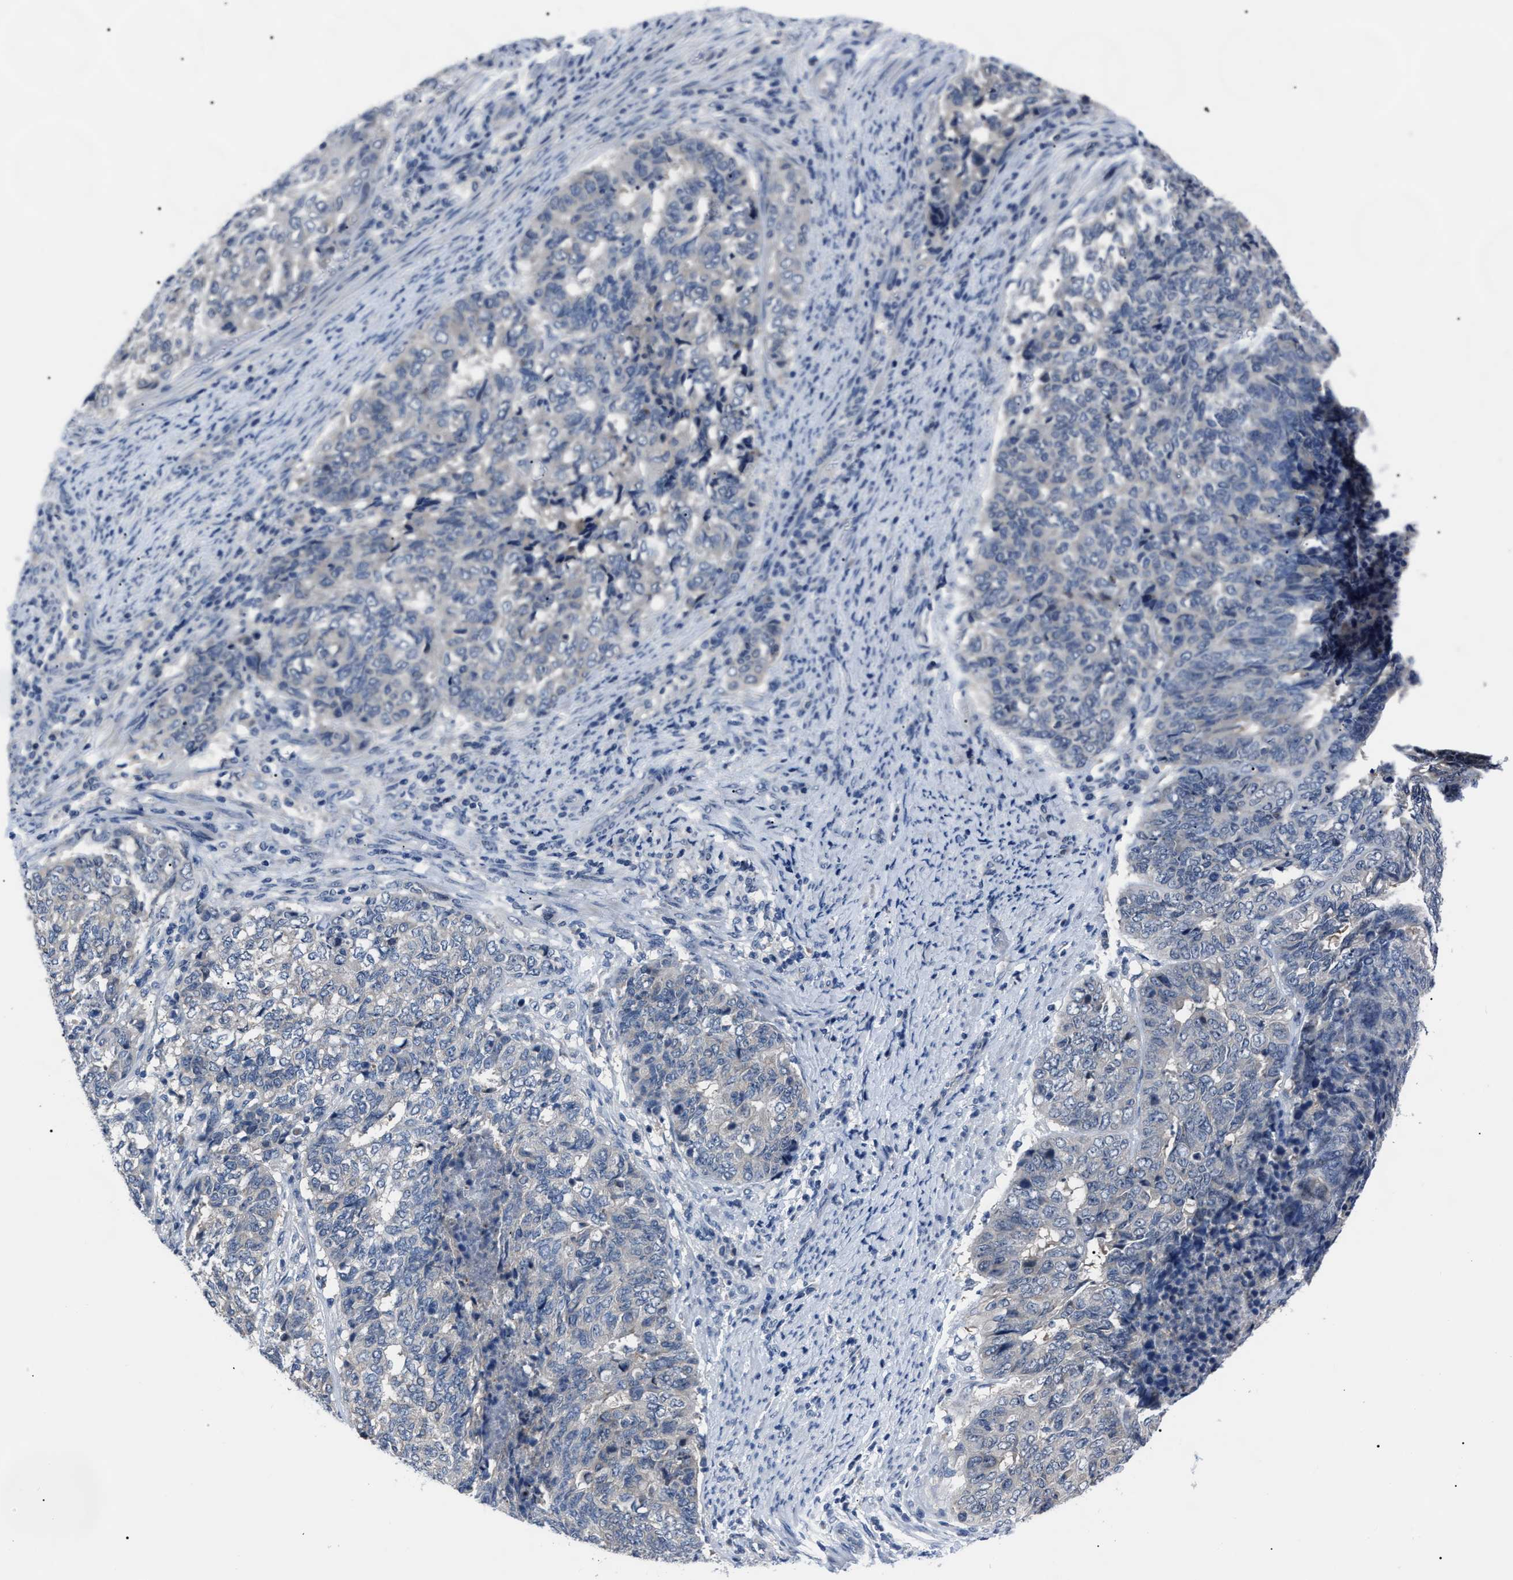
{"staining": {"intensity": "negative", "quantity": "none", "location": "none"}, "tissue": "endometrial cancer", "cell_type": "Tumor cells", "image_type": "cancer", "snomed": [{"axis": "morphology", "description": "Adenocarcinoma, NOS"}, {"axis": "topography", "description": "Endometrium"}], "caption": "Tumor cells show no significant positivity in endometrial cancer (adenocarcinoma).", "gene": "LRWD1", "patient": {"sex": "female", "age": 80}}